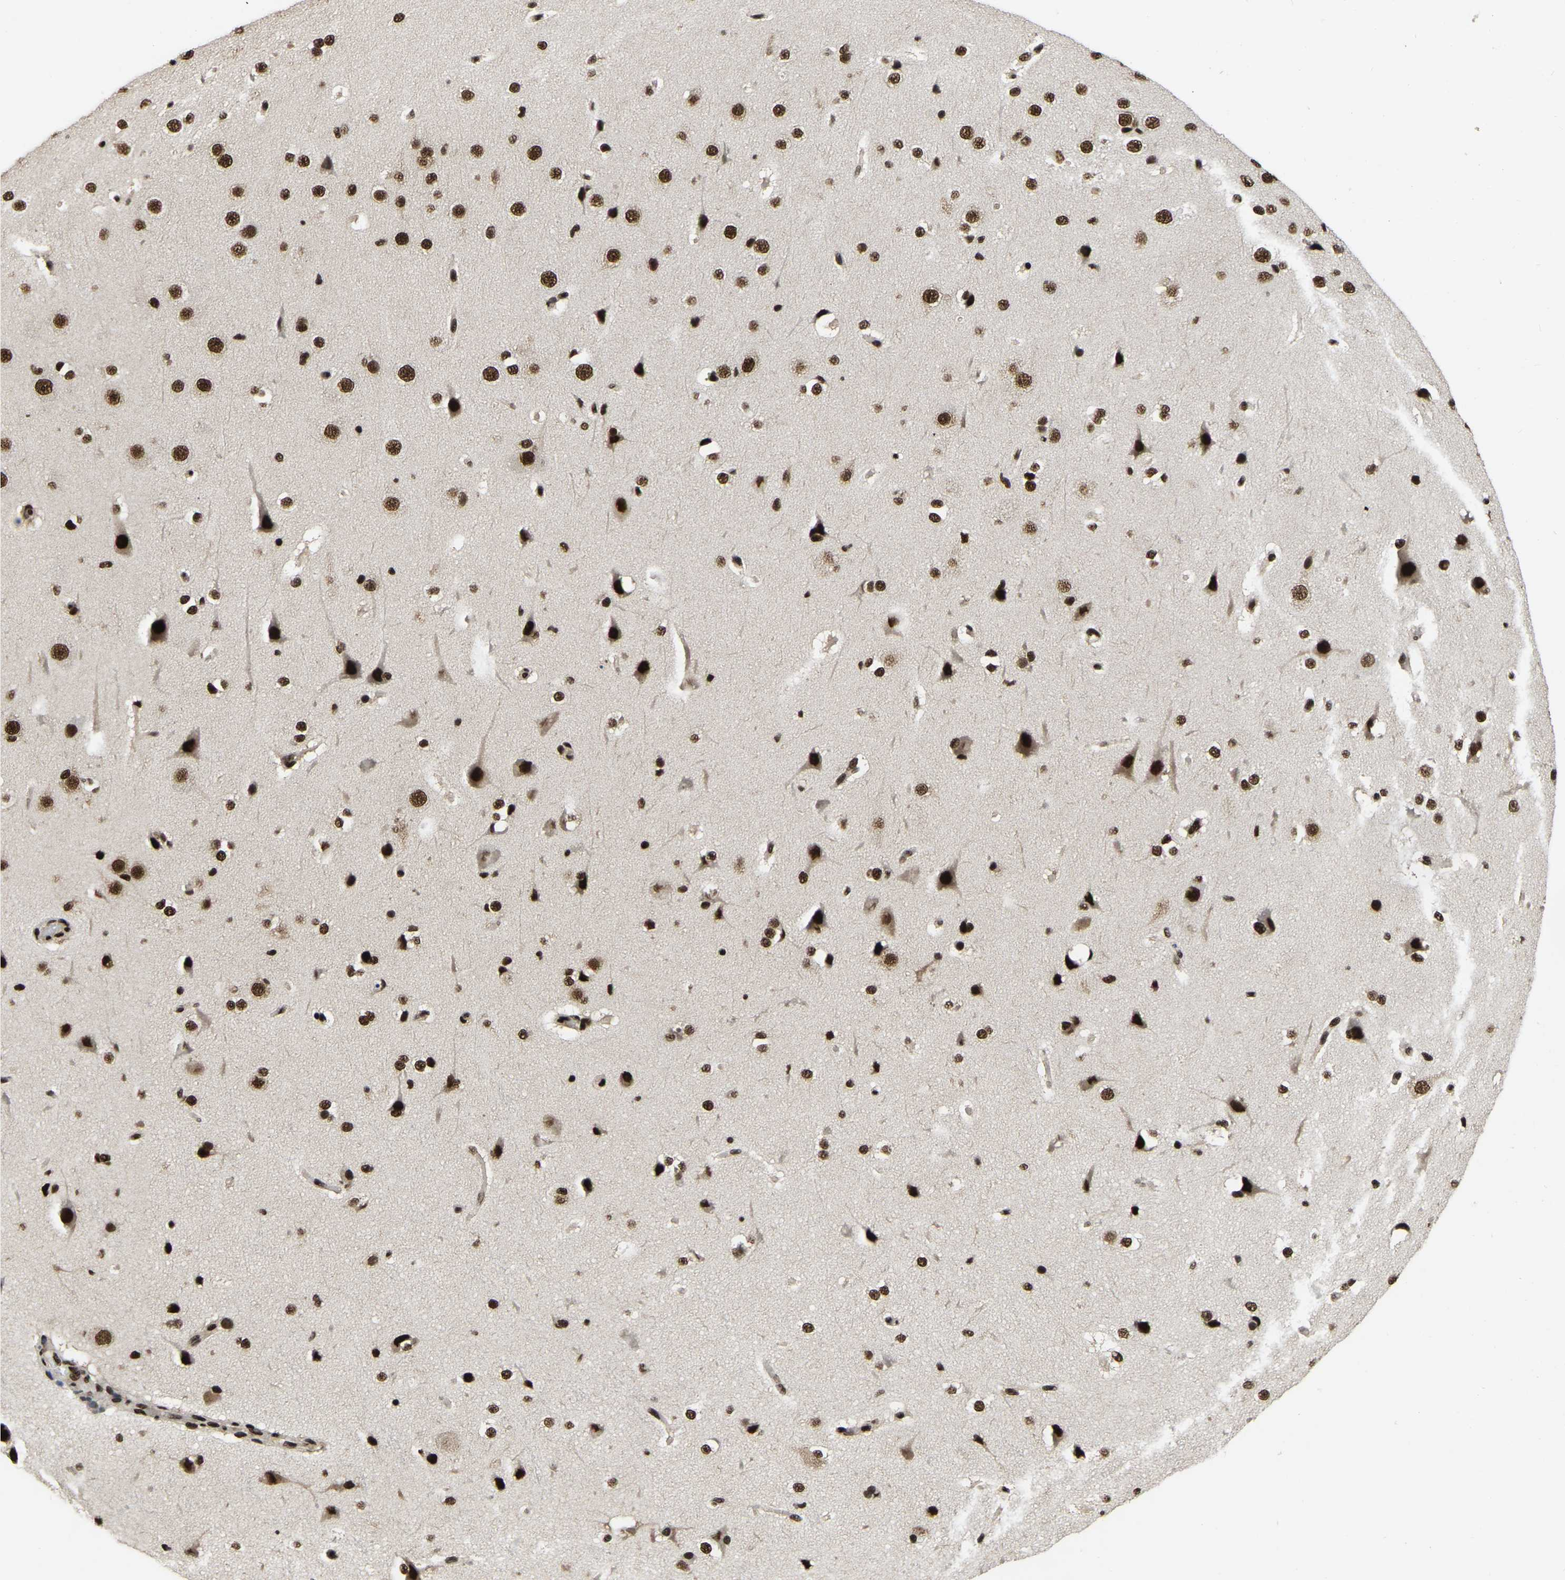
{"staining": {"intensity": "strong", "quantity": ">75%", "location": "nuclear"}, "tissue": "cerebral cortex", "cell_type": "Endothelial cells", "image_type": "normal", "snomed": [{"axis": "morphology", "description": "Normal tissue, NOS"}, {"axis": "morphology", "description": "Developmental malformation"}, {"axis": "topography", "description": "Cerebral cortex"}], "caption": "Immunohistochemical staining of unremarkable cerebral cortex demonstrates >75% levels of strong nuclear protein positivity in about >75% of endothelial cells.", "gene": "TBL1XR1", "patient": {"sex": "female", "age": 30}}